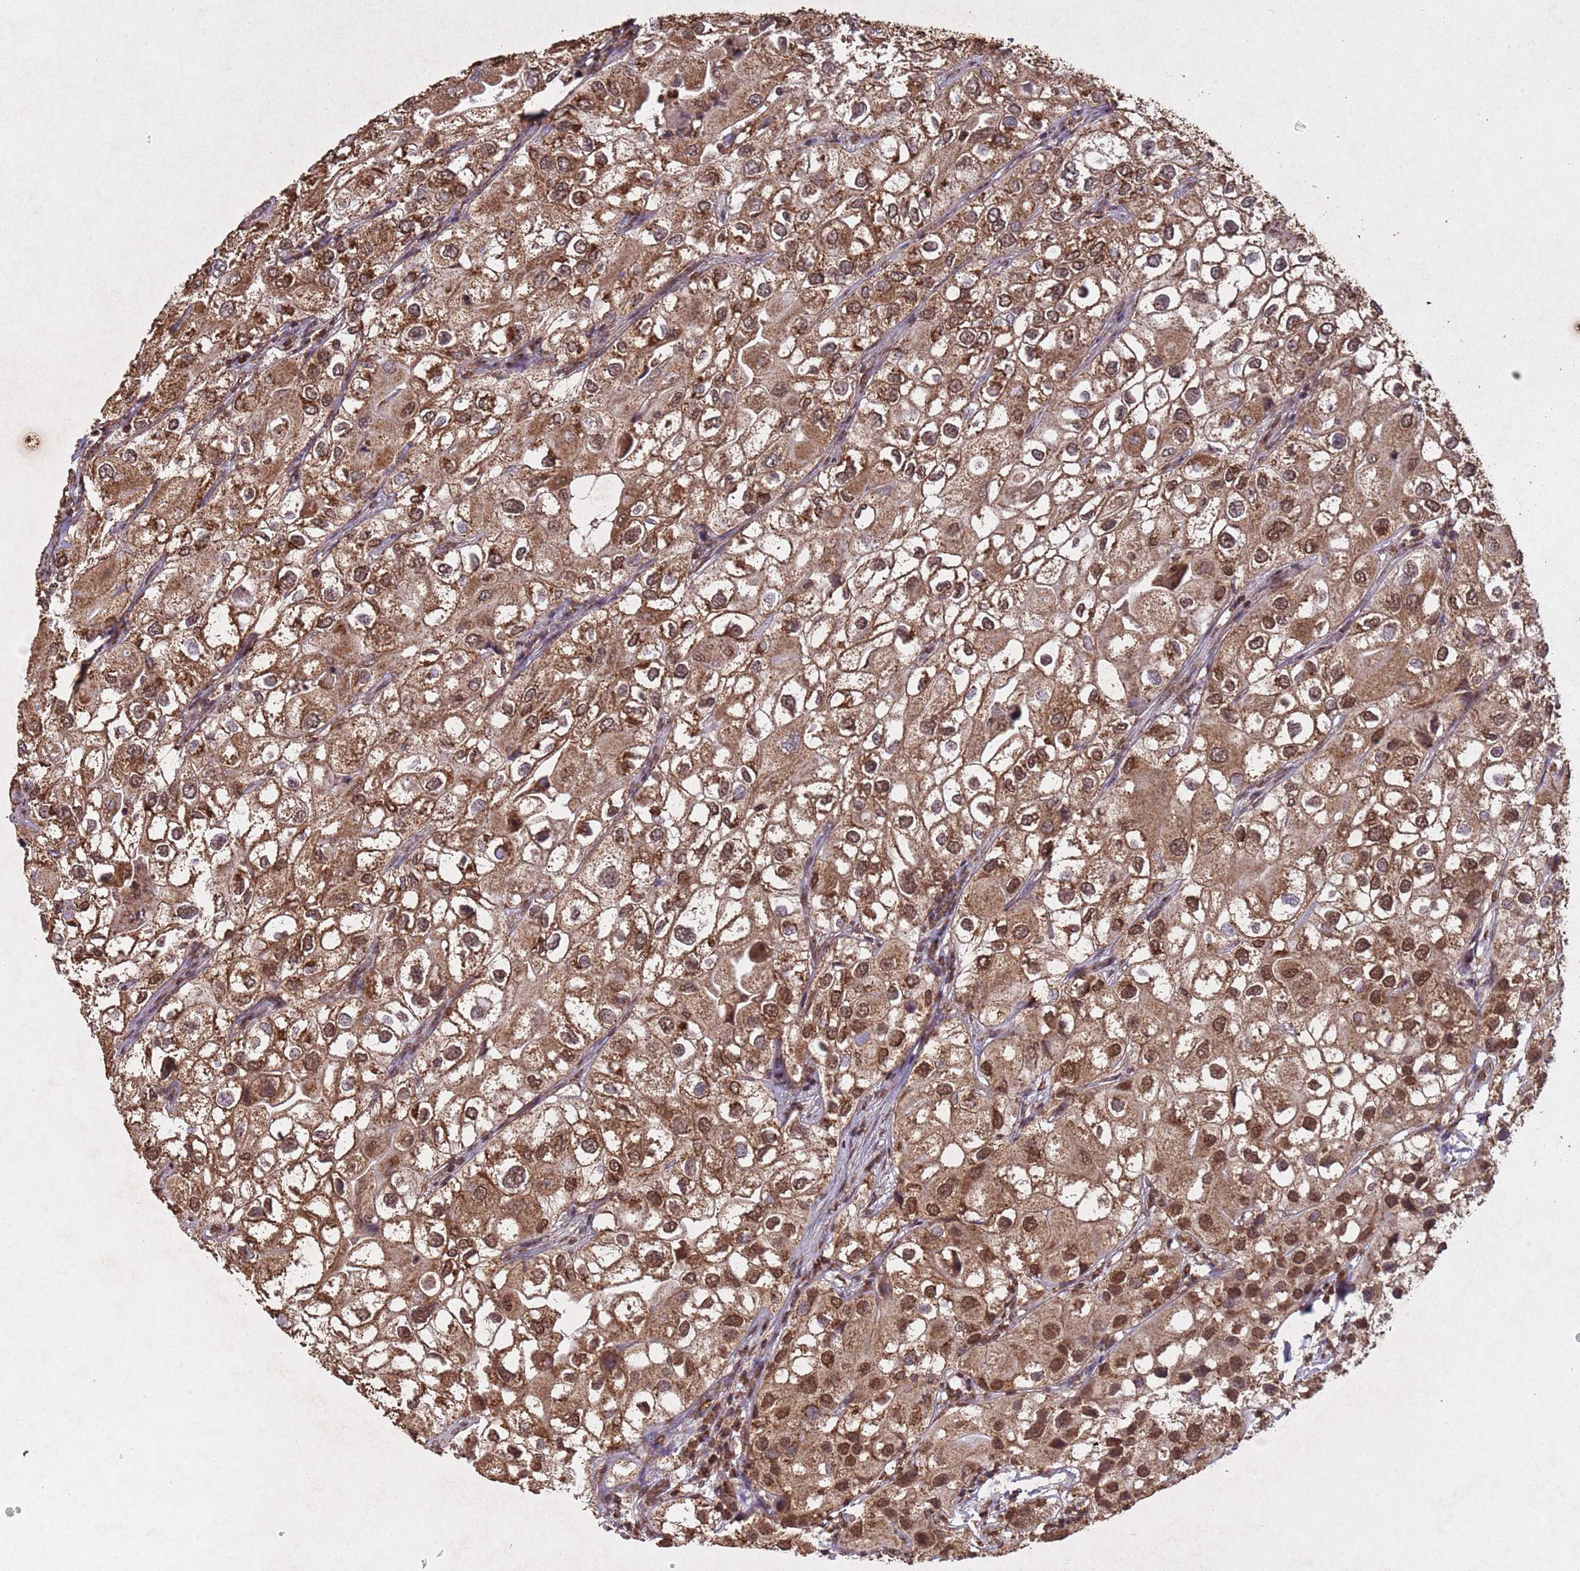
{"staining": {"intensity": "moderate", "quantity": ">75%", "location": "cytoplasmic/membranous,nuclear"}, "tissue": "urothelial cancer", "cell_type": "Tumor cells", "image_type": "cancer", "snomed": [{"axis": "morphology", "description": "Urothelial carcinoma, High grade"}, {"axis": "topography", "description": "Urinary bladder"}], "caption": "High-grade urothelial carcinoma stained with DAB IHC shows medium levels of moderate cytoplasmic/membranous and nuclear positivity in approximately >75% of tumor cells.", "gene": "HDAC10", "patient": {"sex": "male", "age": 64}}